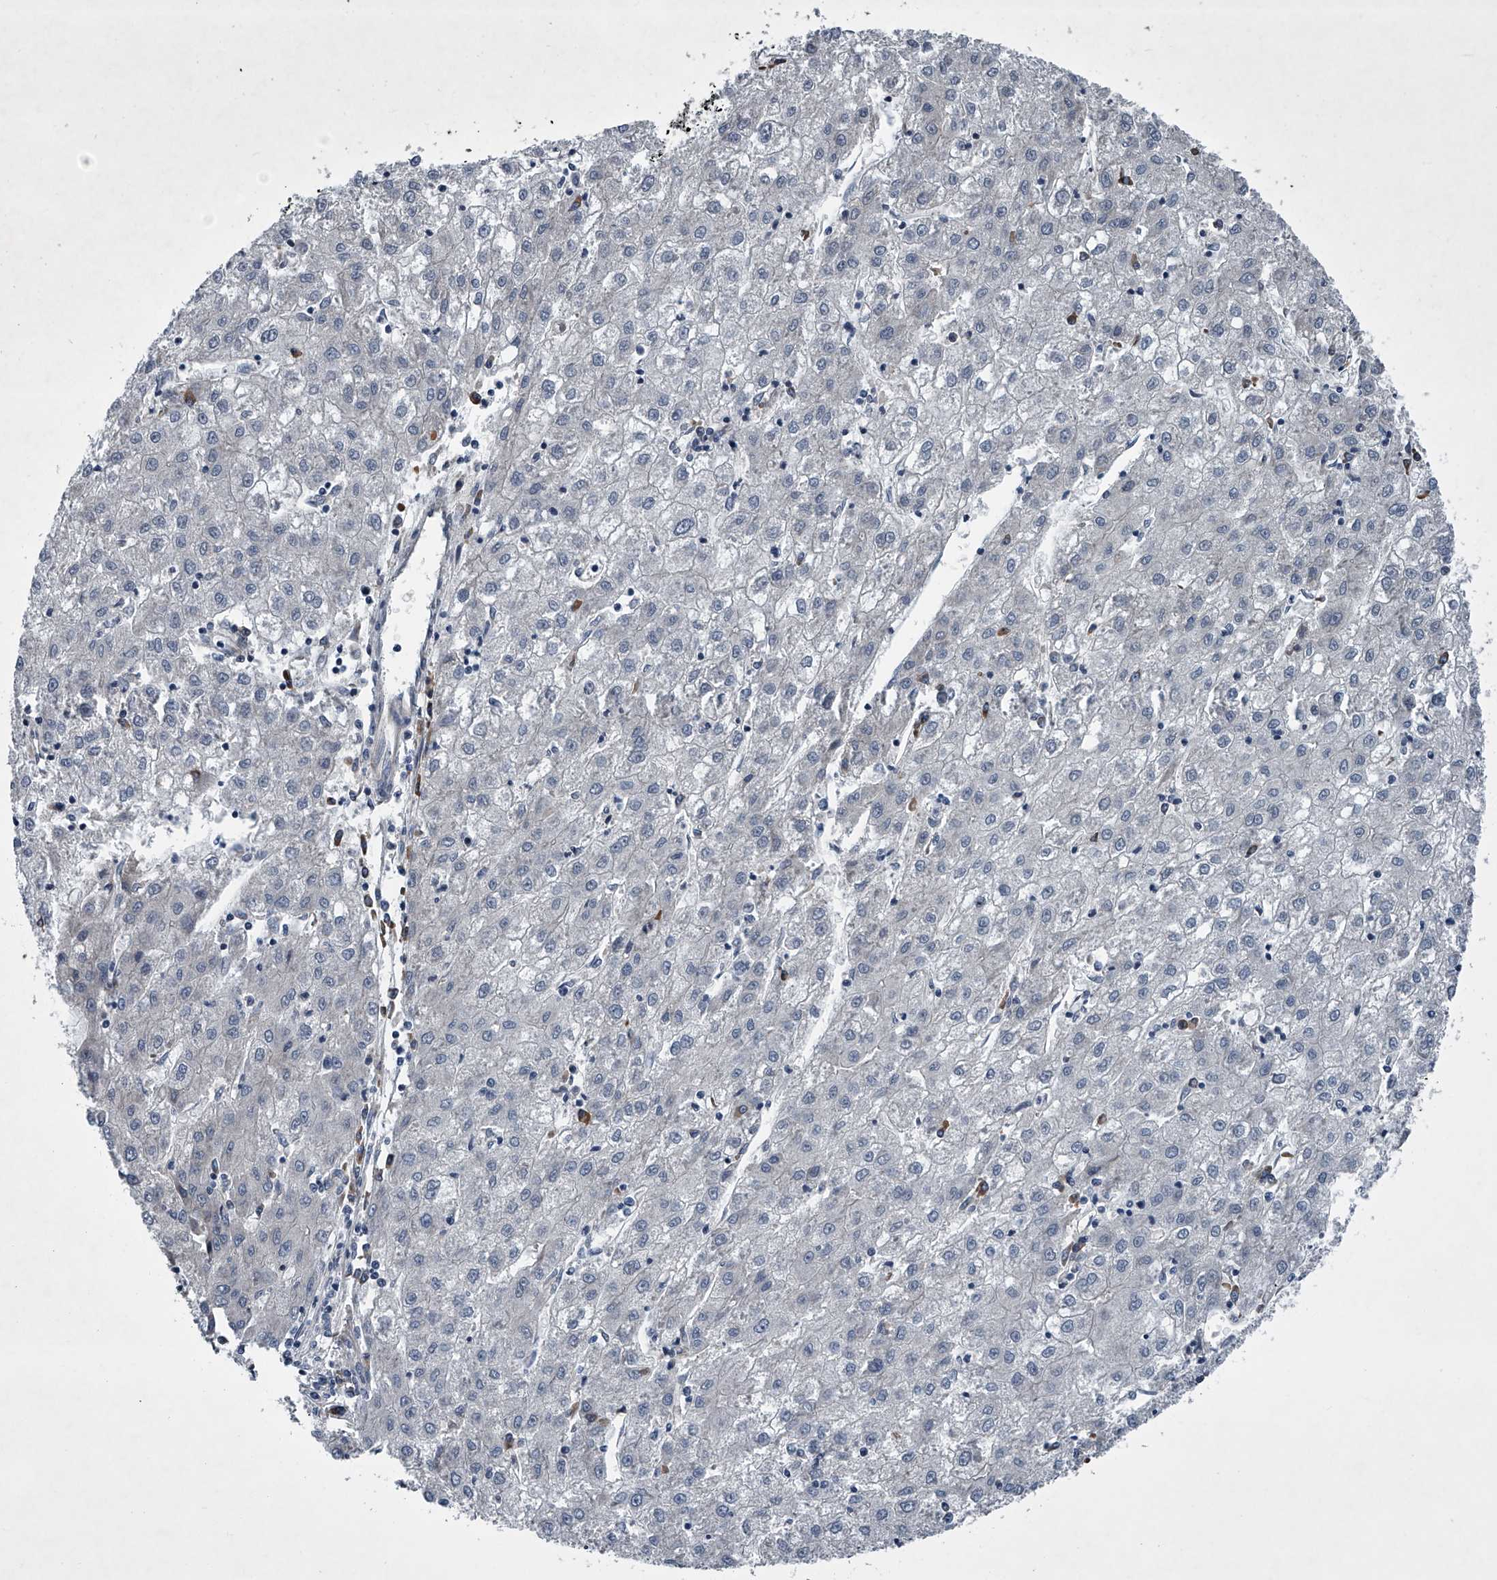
{"staining": {"intensity": "negative", "quantity": "none", "location": "none"}, "tissue": "liver cancer", "cell_type": "Tumor cells", "image_type": "cancer", "snomed": [{"axis": "morphology", "description": "Carcinoma, Hepatocellular, NOS"}, {"axis": "topography", "description": "Liver"}], "caption": "Hepatocellular carcinoma (liver) was stained to show a protein in brown. There is no significant expression in tumor cells. (Brightfield microscopy of DAB IHC at high magnification).", "gene": "ABCG1", "patient": {"sex": "male", "age": 72}}